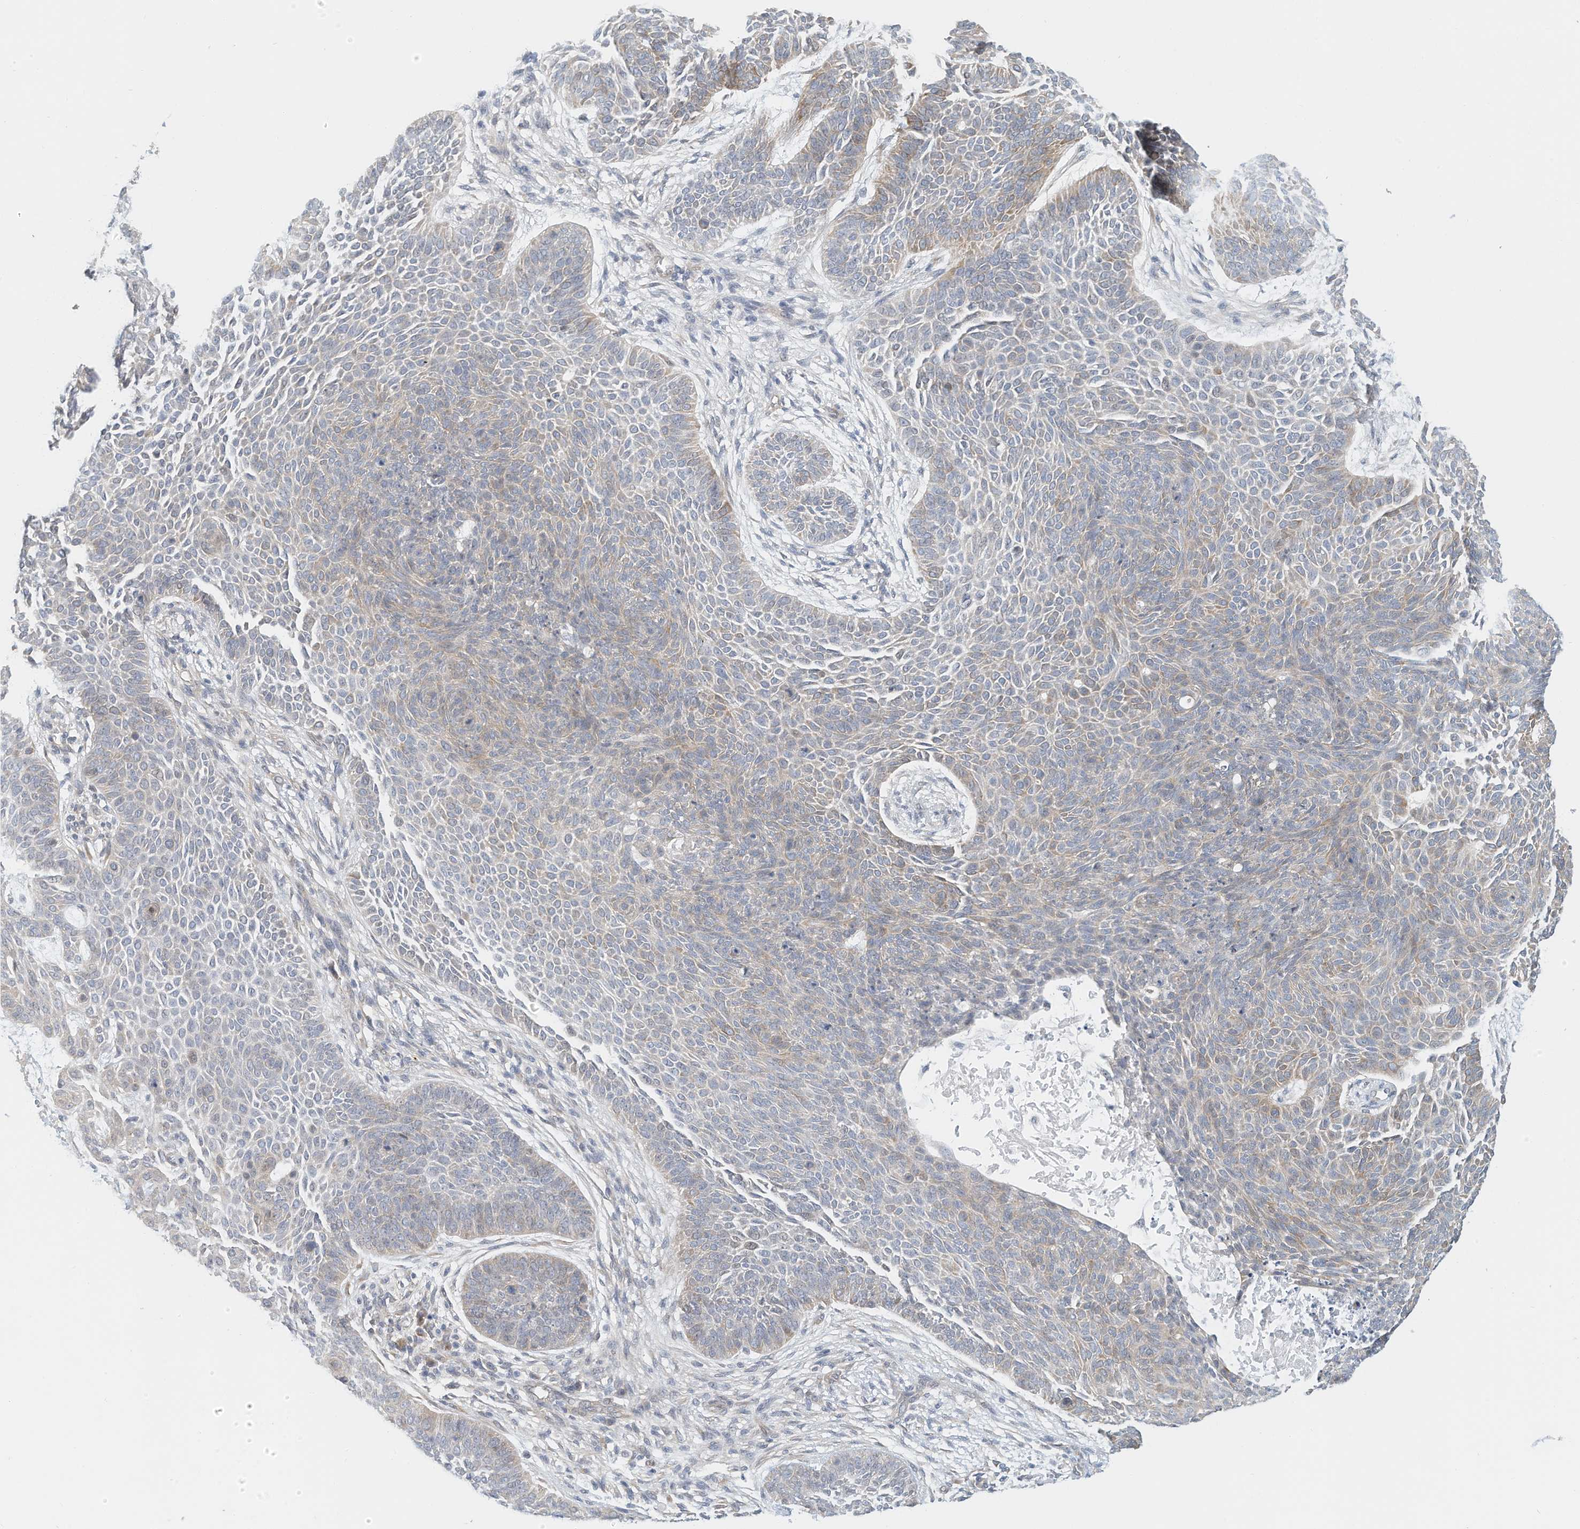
{"staining": {"intensity": "weak", "quantity": "<25%", "location": "cytoplasmic/membranous"}, "tissue": "skin cancer", "cell_type": "Tumor cells", "image_type": "cancer", "snomed": [{"axis": "morphology", "description": "Basal cell carcinoma"}, {"axis": "topography", "description": "Skin"}], "caption": "Immunohistochemistry photomicrograph of neoplastic tissue: basal cell carcinoma (skin) stained with DAB shows no significant protein staining in tumor cells.", "gene": "ARHGAP28", "patient": {"sex": "male", "age": 85}}